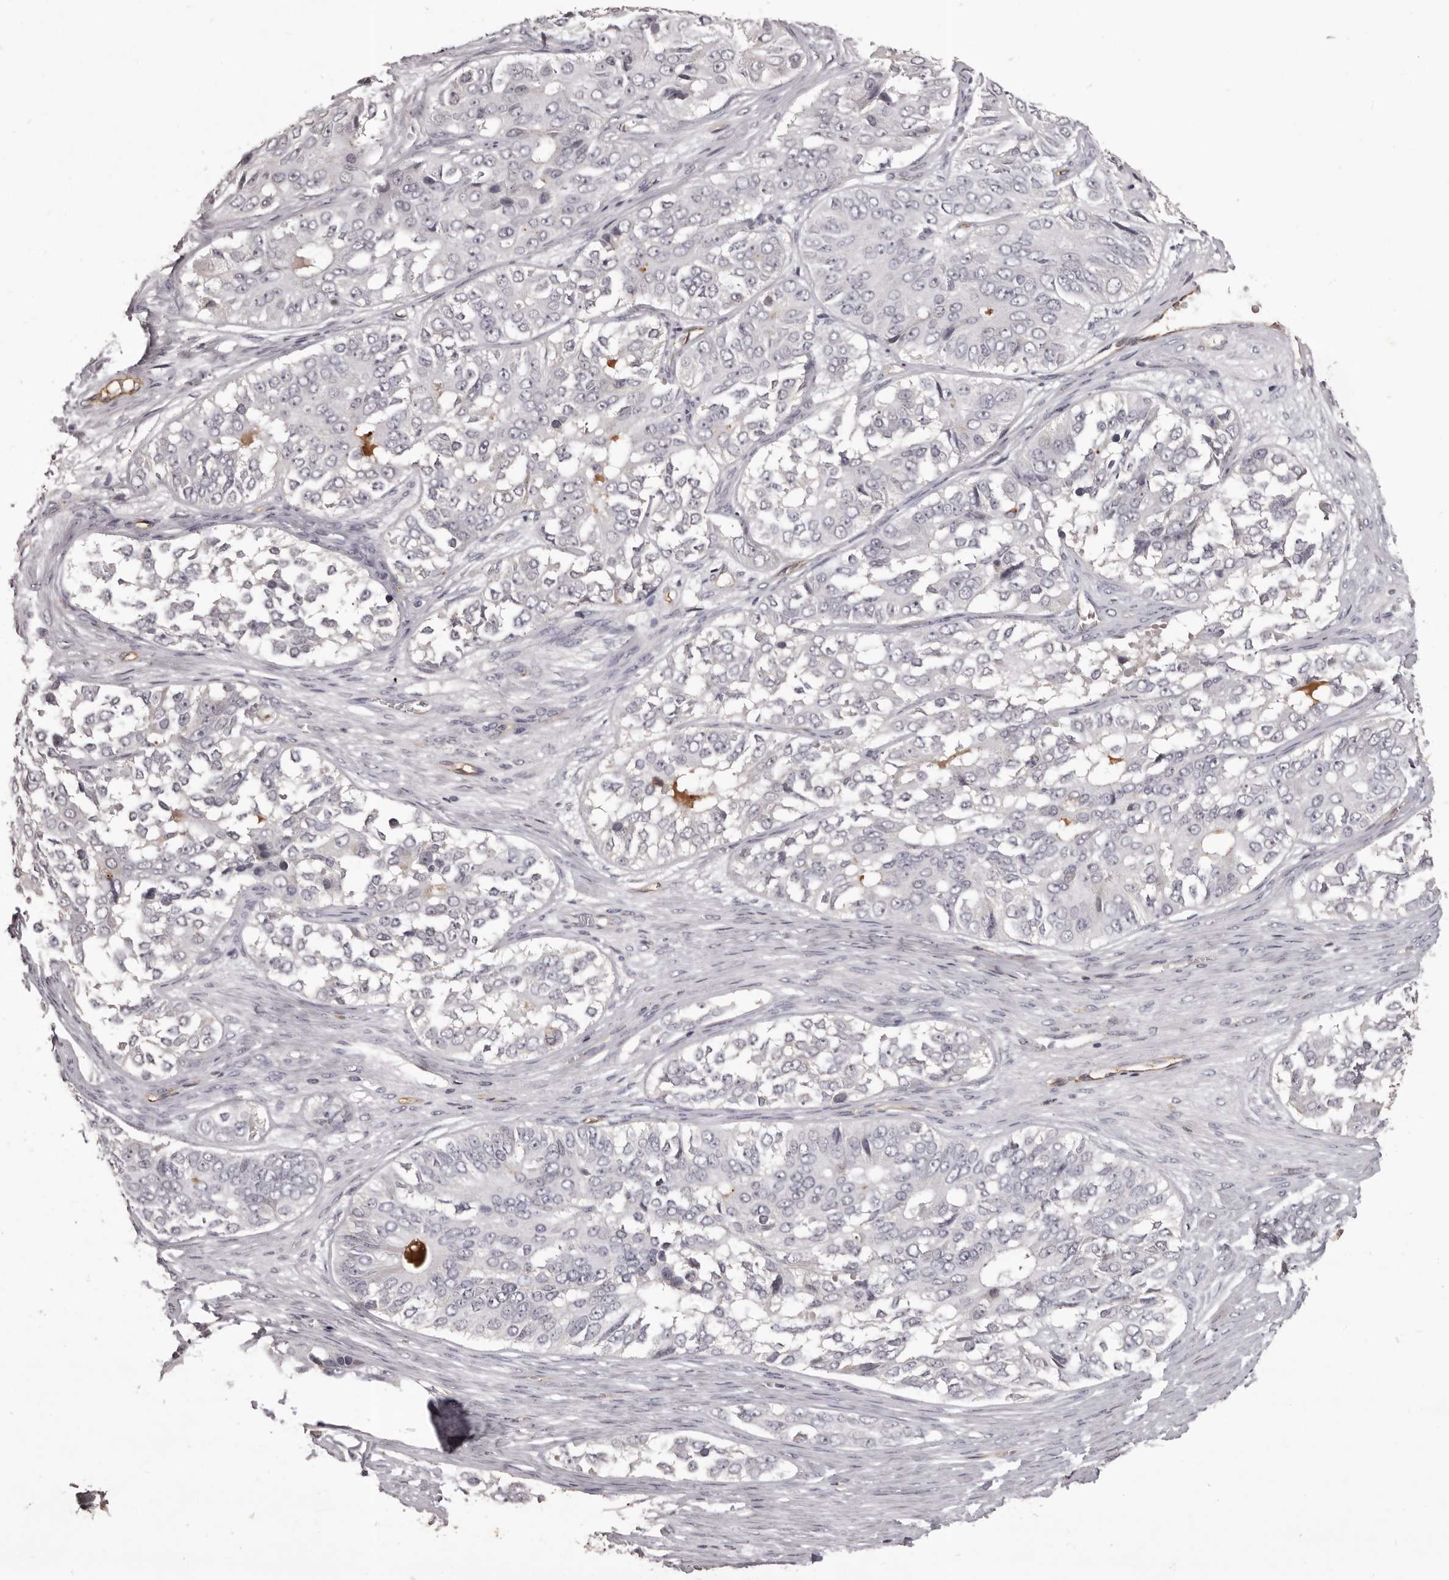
{"staining": {"intensity": "negative", "quantity": "none", "location": "none"}, "tissue": "ovarian cancer", "cell_type": "Tumor cells", "image_type": "cancer", "snomed": [{"axis": "morphology", "description": "Carcinoma, endometroid"}, {"axis": "topography", "description": "Ovary"}], "caption": "Immunohistochemistry (IHC) image of neoplastic tissue: ovarian cancer (endometroid carcinoma) stained with DAB (3,3'-diaminobenzidine) displays no significant protein positivity in tumor cells.", "gene": "GPR78", "patient": {"sex": "female", "age": 51}}